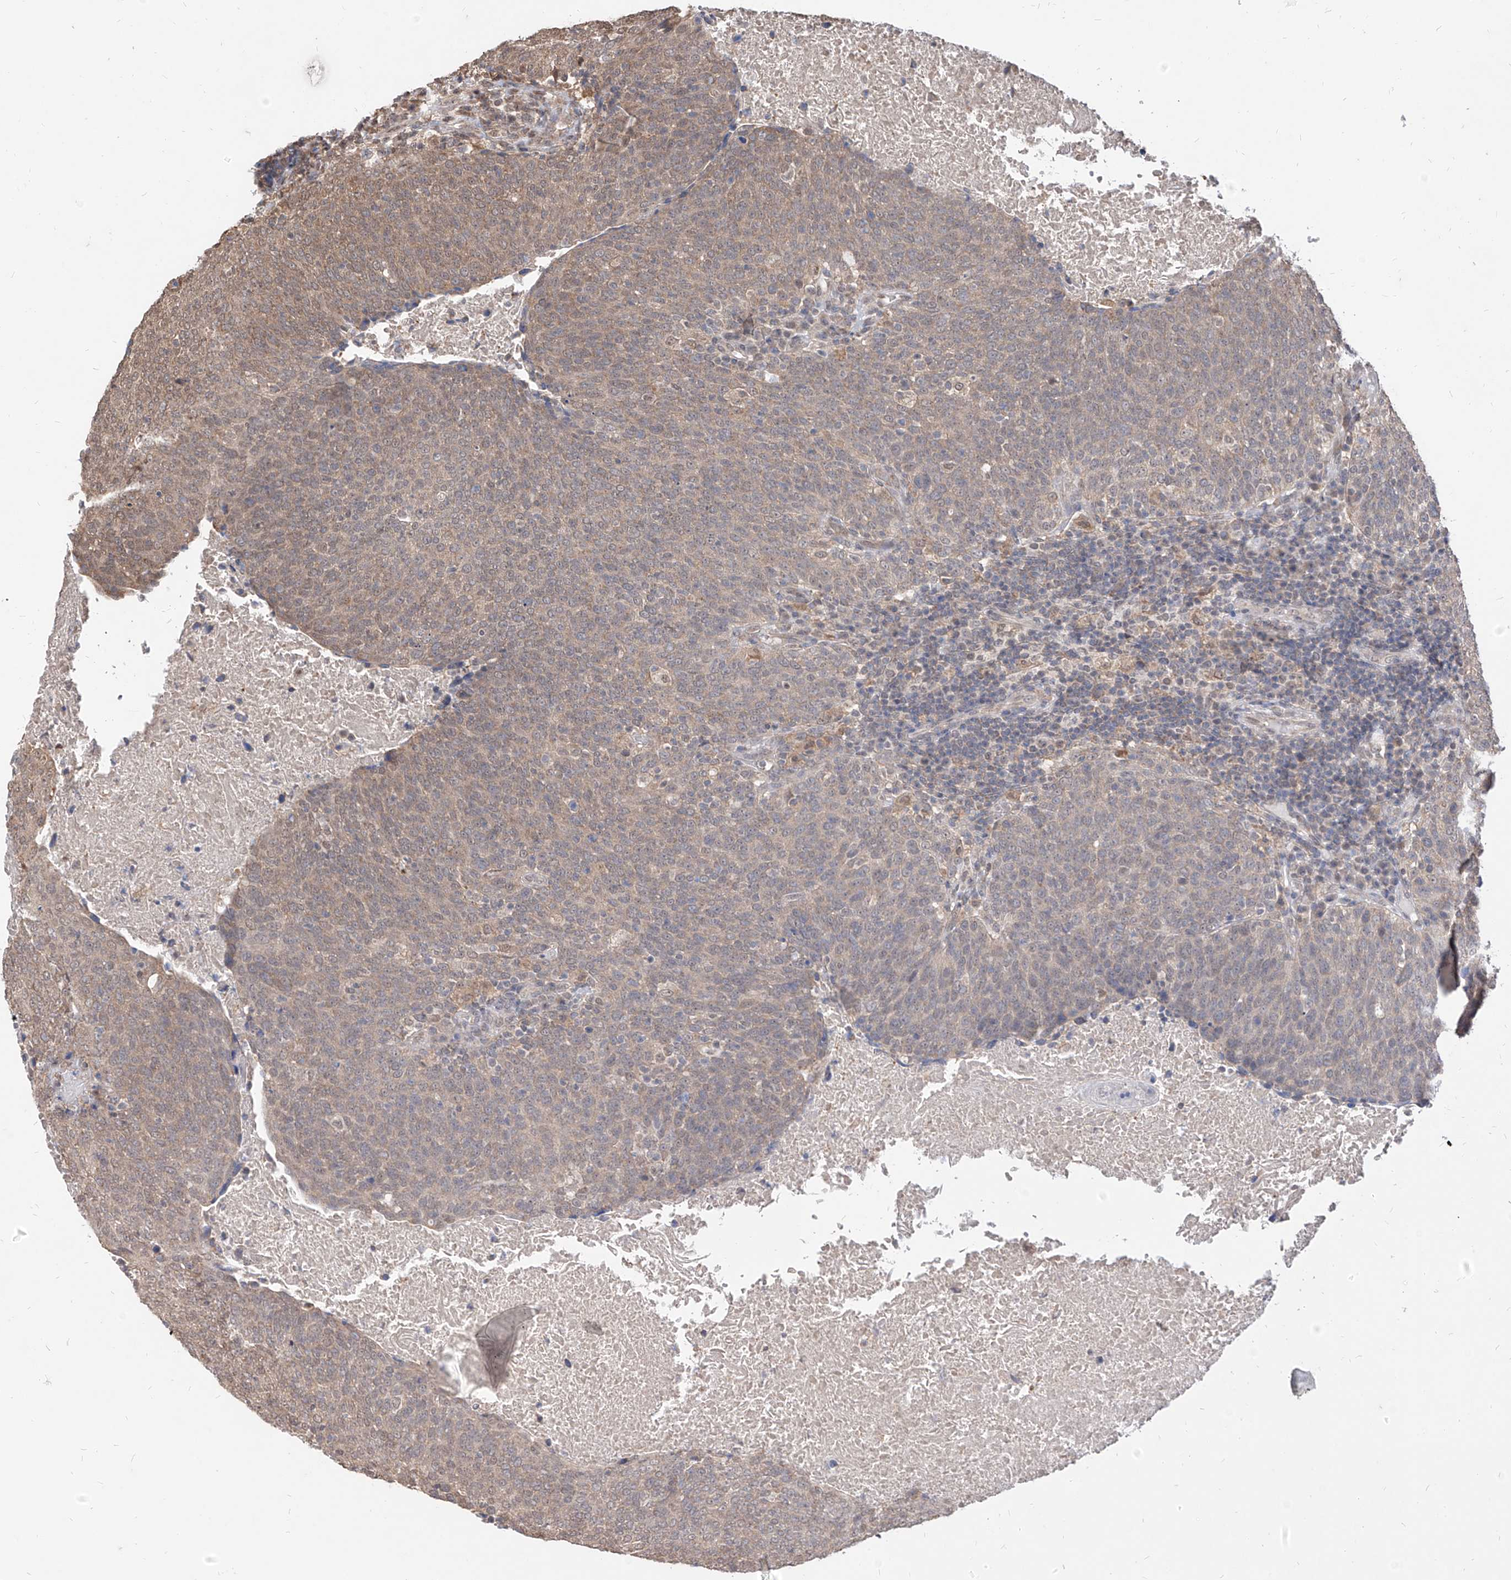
{"staining": {"intensity": "weak", "quantity": ">75%", "location": "cytoplasmic/membranous"}, "tissue": "head and neck cancer", "cell_type": "Tumor cells", "image_type": "cancer", "snomed": [{"axis": "morphology", "description": "Squamous cell carcinoma, NOS"}, {"axis": "morphology", "description": "Squamous cell carcinoma, metastatic, NOS"}, {"axis": "topography", "description": "Lymph node"}, {"axis": "topography", "description": "Head-Neck"}], "caption": "Protein staining demonstrates weak cytoplasmic/membranous staining in approximately >75% of tumor cells in metastatic squamous cell carcinoma (head and neck).", "gene": "C8orf82", "patient": {"sex": "male", "age": 62}}